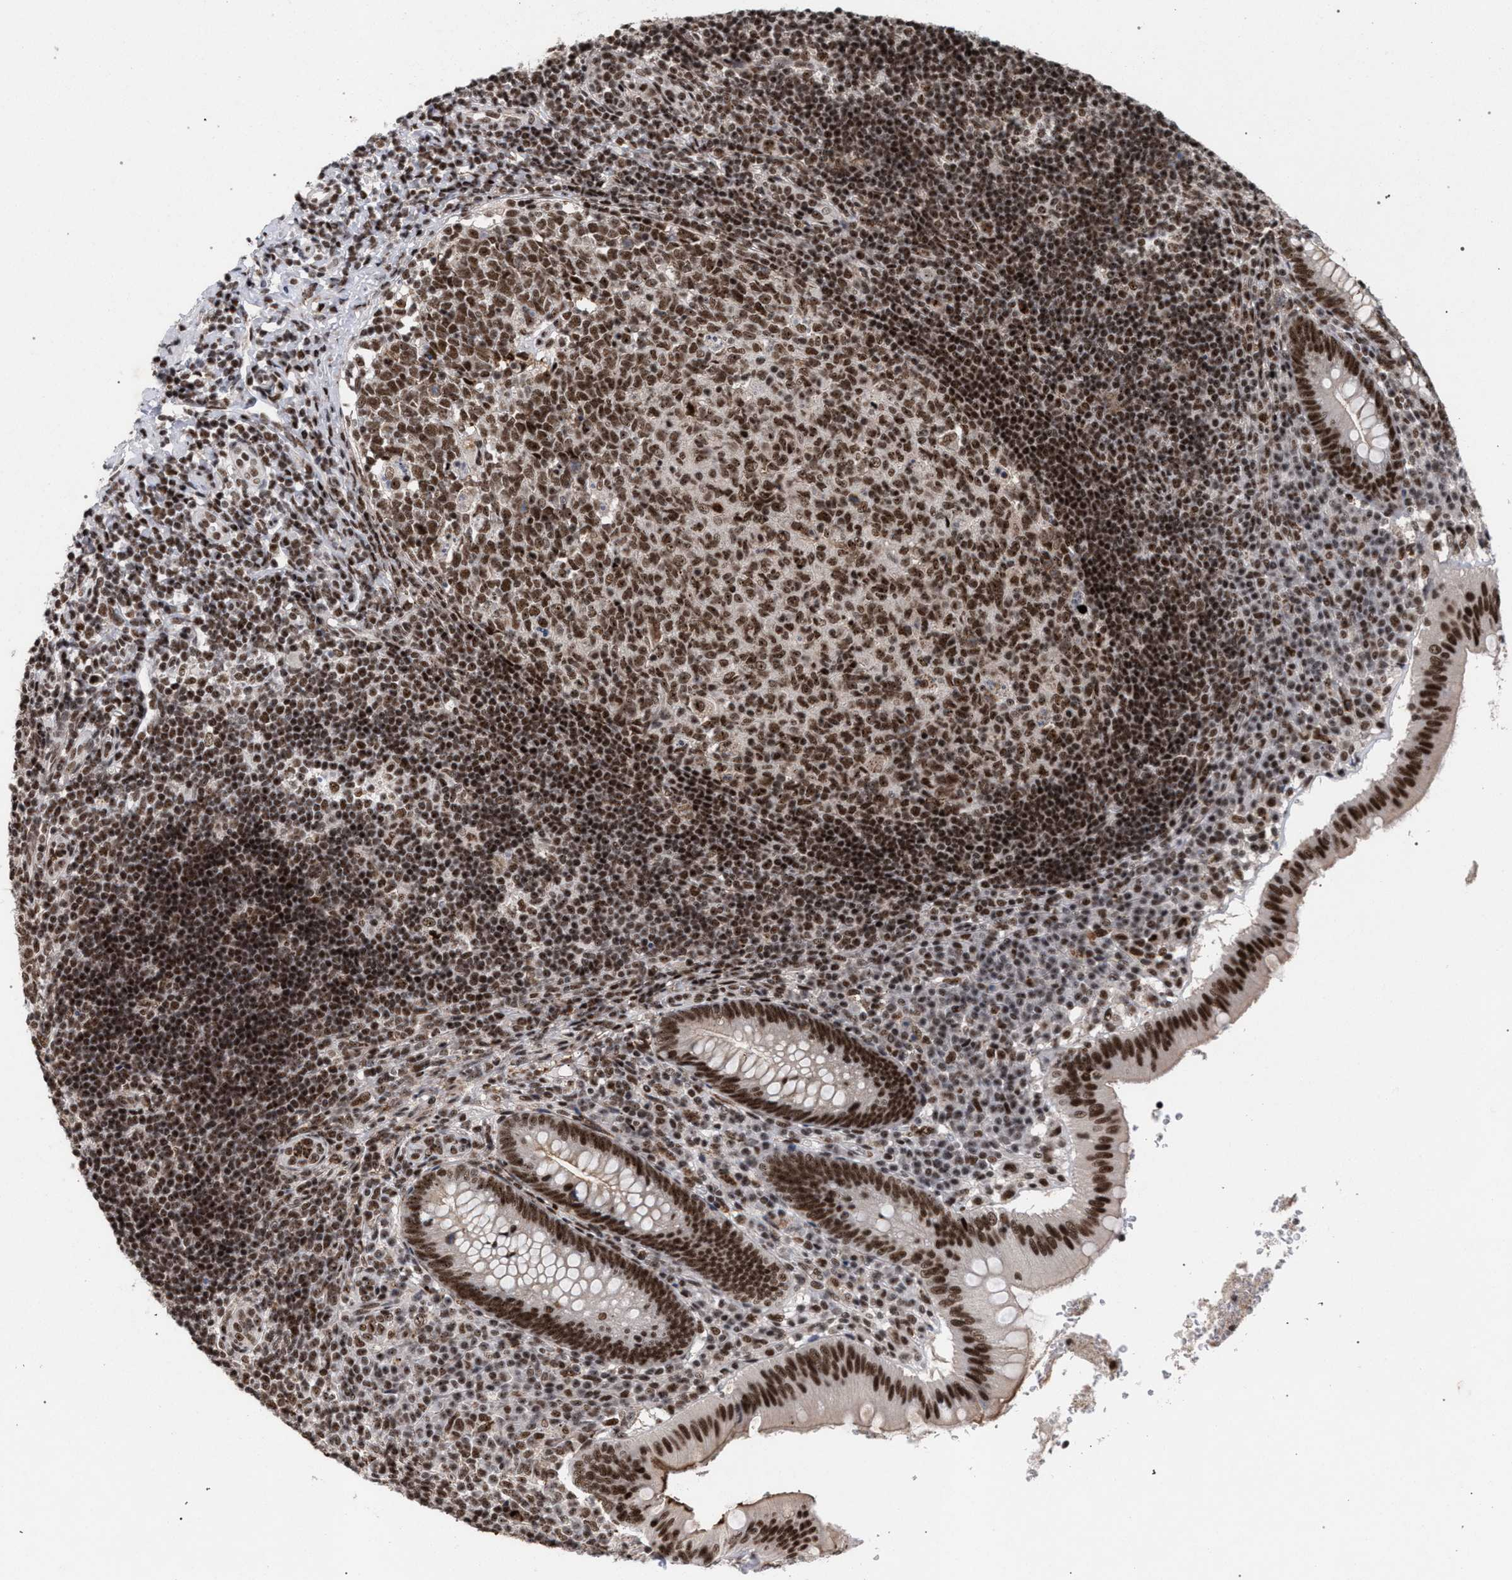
{"staining": {"intensity": "strong", "quantity": ">75%", "location": "nuclear"}, "tissue": "appendix", "cell_type": "Glandular cells", "image_type": "normal", "snomed": [{"axis": "morphology", "description": "Normal tissue, NOS"}, {"axis": "topography", "description": "Appendix"}], "caption": "IHC histopathology image of unremarkable appendix: human appendix stained using IHC exhibits high levels of strong protein expression localized specifically in the nuclear of glandular cells, appearing as a nuclear brown color.", "gene": "SCAF4", "patient": {"sex": "male", "age": 8}}